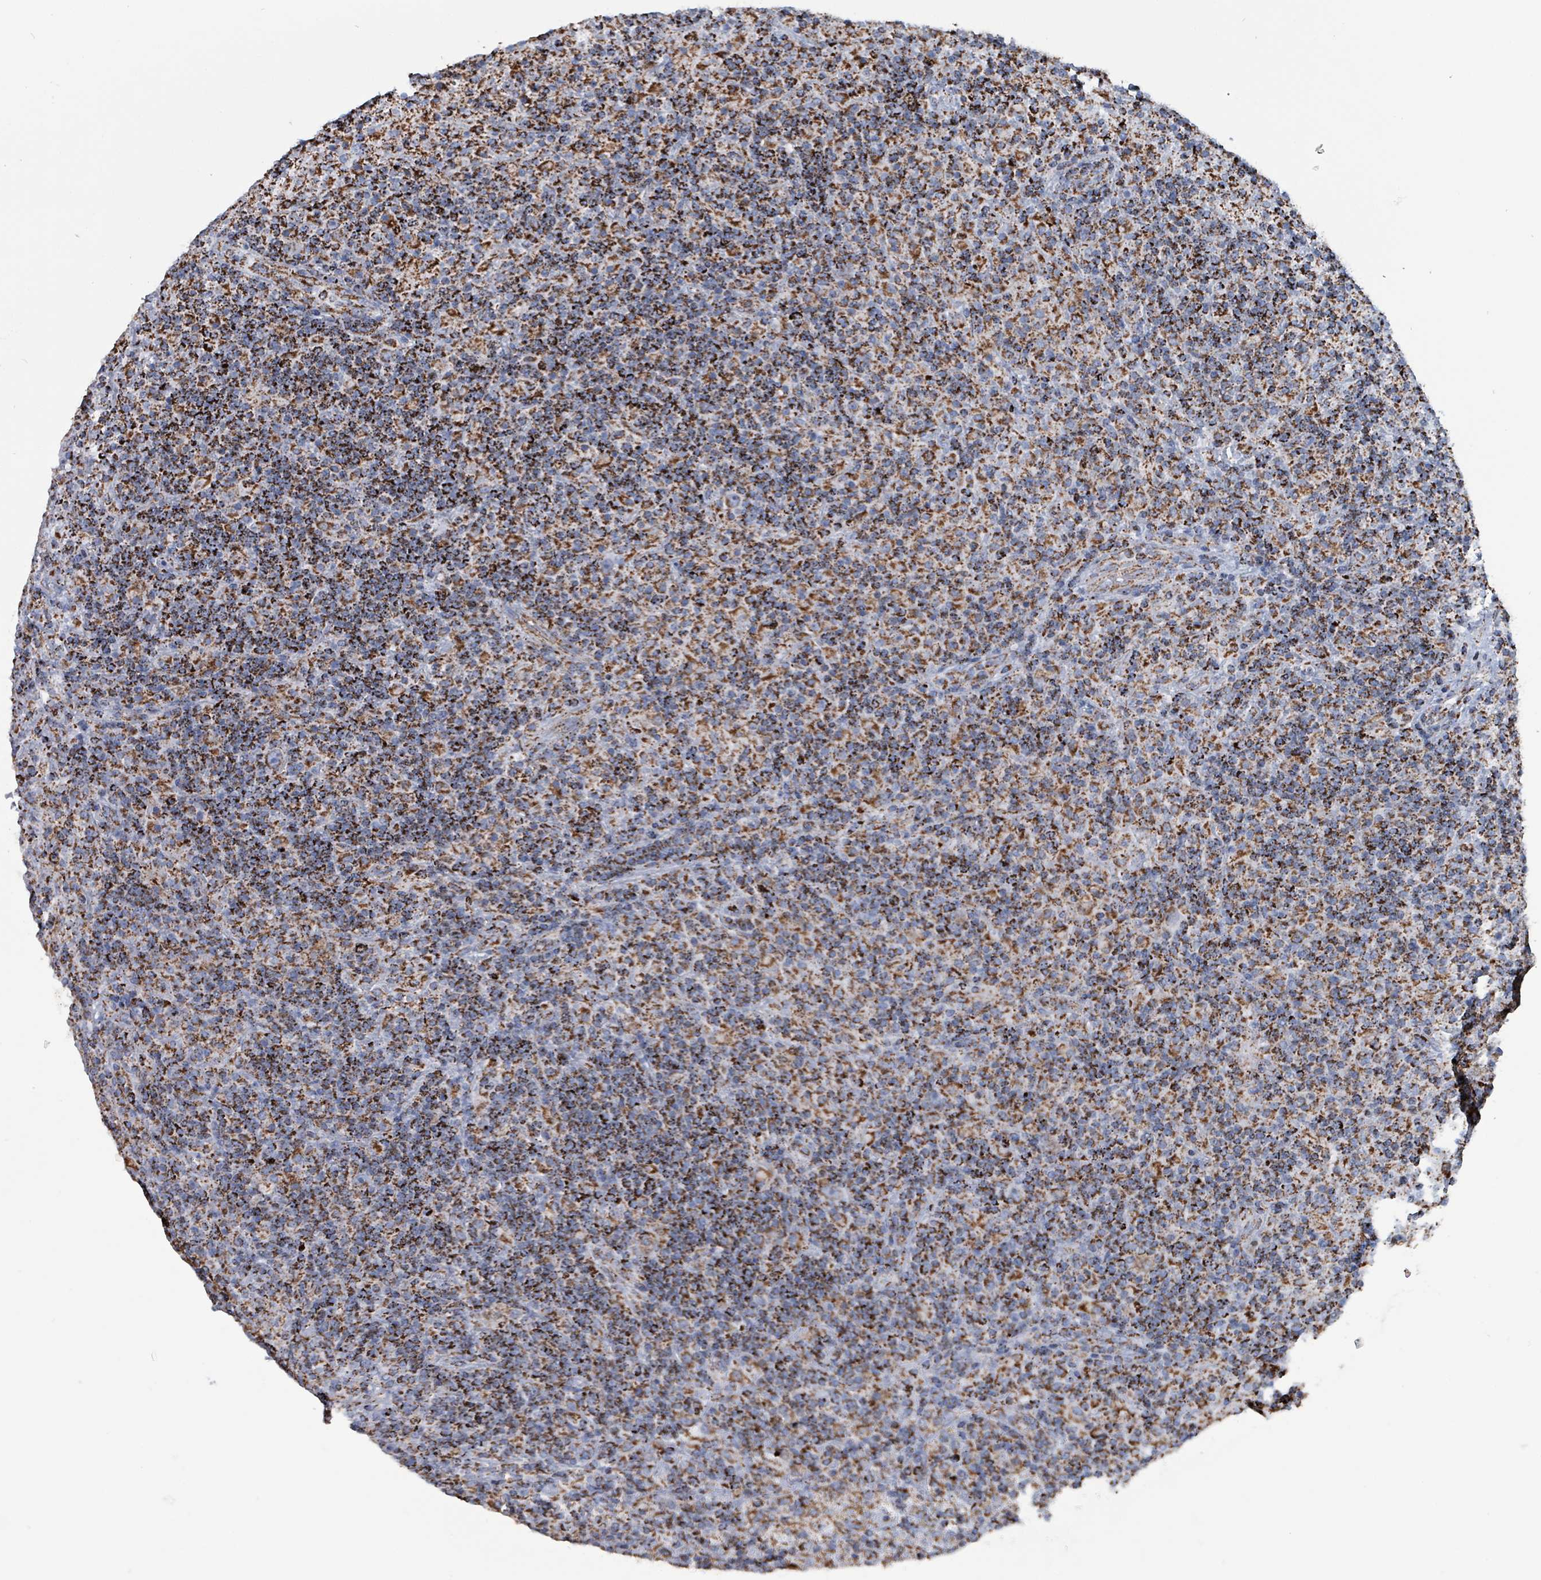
{"staining": {"intensity": "moderate", "quantity": ">75%", "location": "cytoplasmic/membranous"}, "tissue": "lymphoma", "cell_type": "Tumor cells", "image_type": "cancer", "snomed": [{"axis": "morphology", "description": "Hodgkin's disease, NOS"}, {"axis": "topography", "description": "Lymph node"}], "caption": "Immunohistochemical staining of human Hodgkin's disease reveals medium levels of moderate cytoplasmic/membranous expression in approximately >75% of tumor cells. The staining is performed using DAB brown chromogen to label protein expression. The nuclei are counter-stained blue using hematoxylin.", "gene": "IDH3B", "patient": {"sex": "male", "age": 70}}